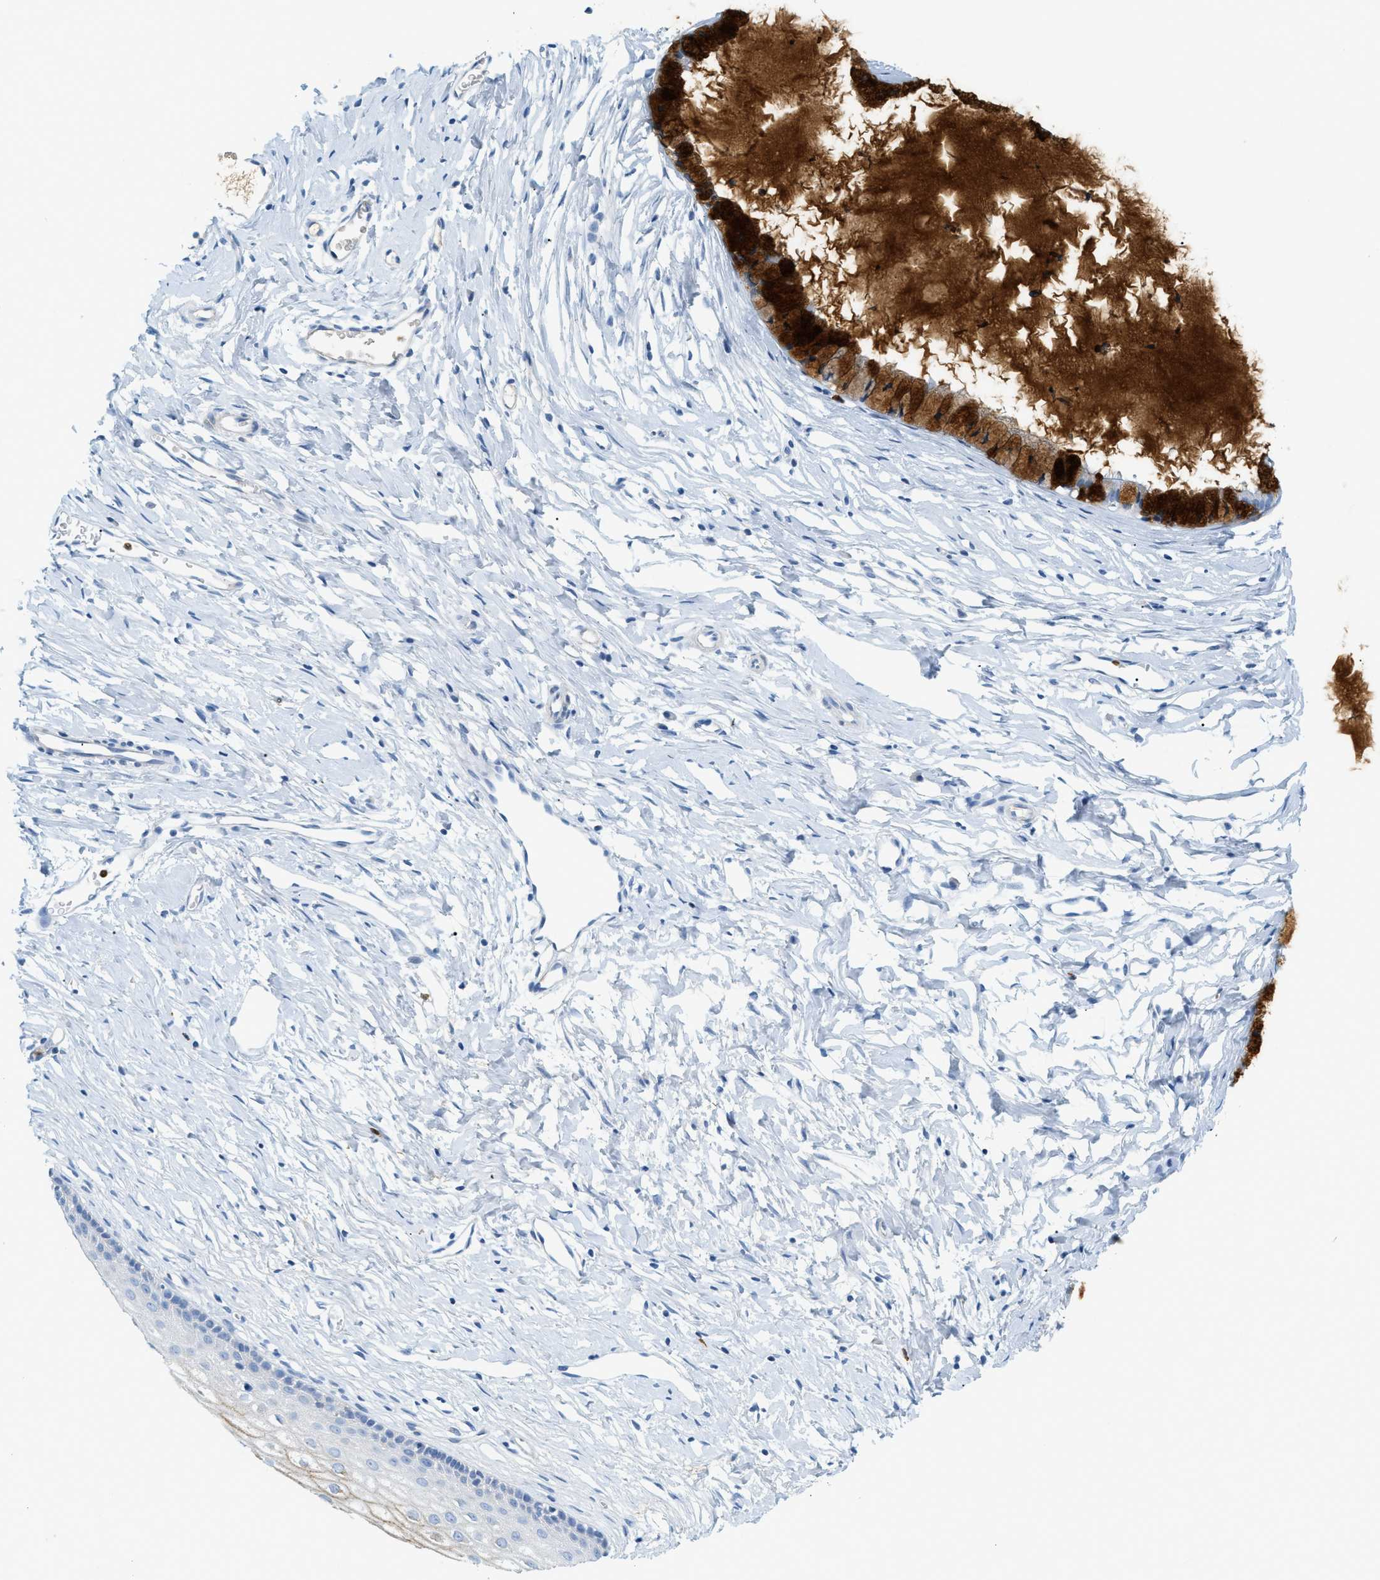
{"staining": {"intensity": "strong", "quantity": "25%-75%", "location": "cytoplasmic/membranous"}, "tissue": "cervix", "cell_type": "Glandular cells", "image_type": "normal", "snomed": [{"axis": "morphology", "description": "Normal tissue, NOS"}, {"axis": "topography", "description": "Cervix"}], "caption": "Strong cytoplasmic/membranous staining is identified in approximately 25%-75% of glandular cells in normal cervix.", "gene": "LCN2", "patient": {"sex": "female", "age": 46}}